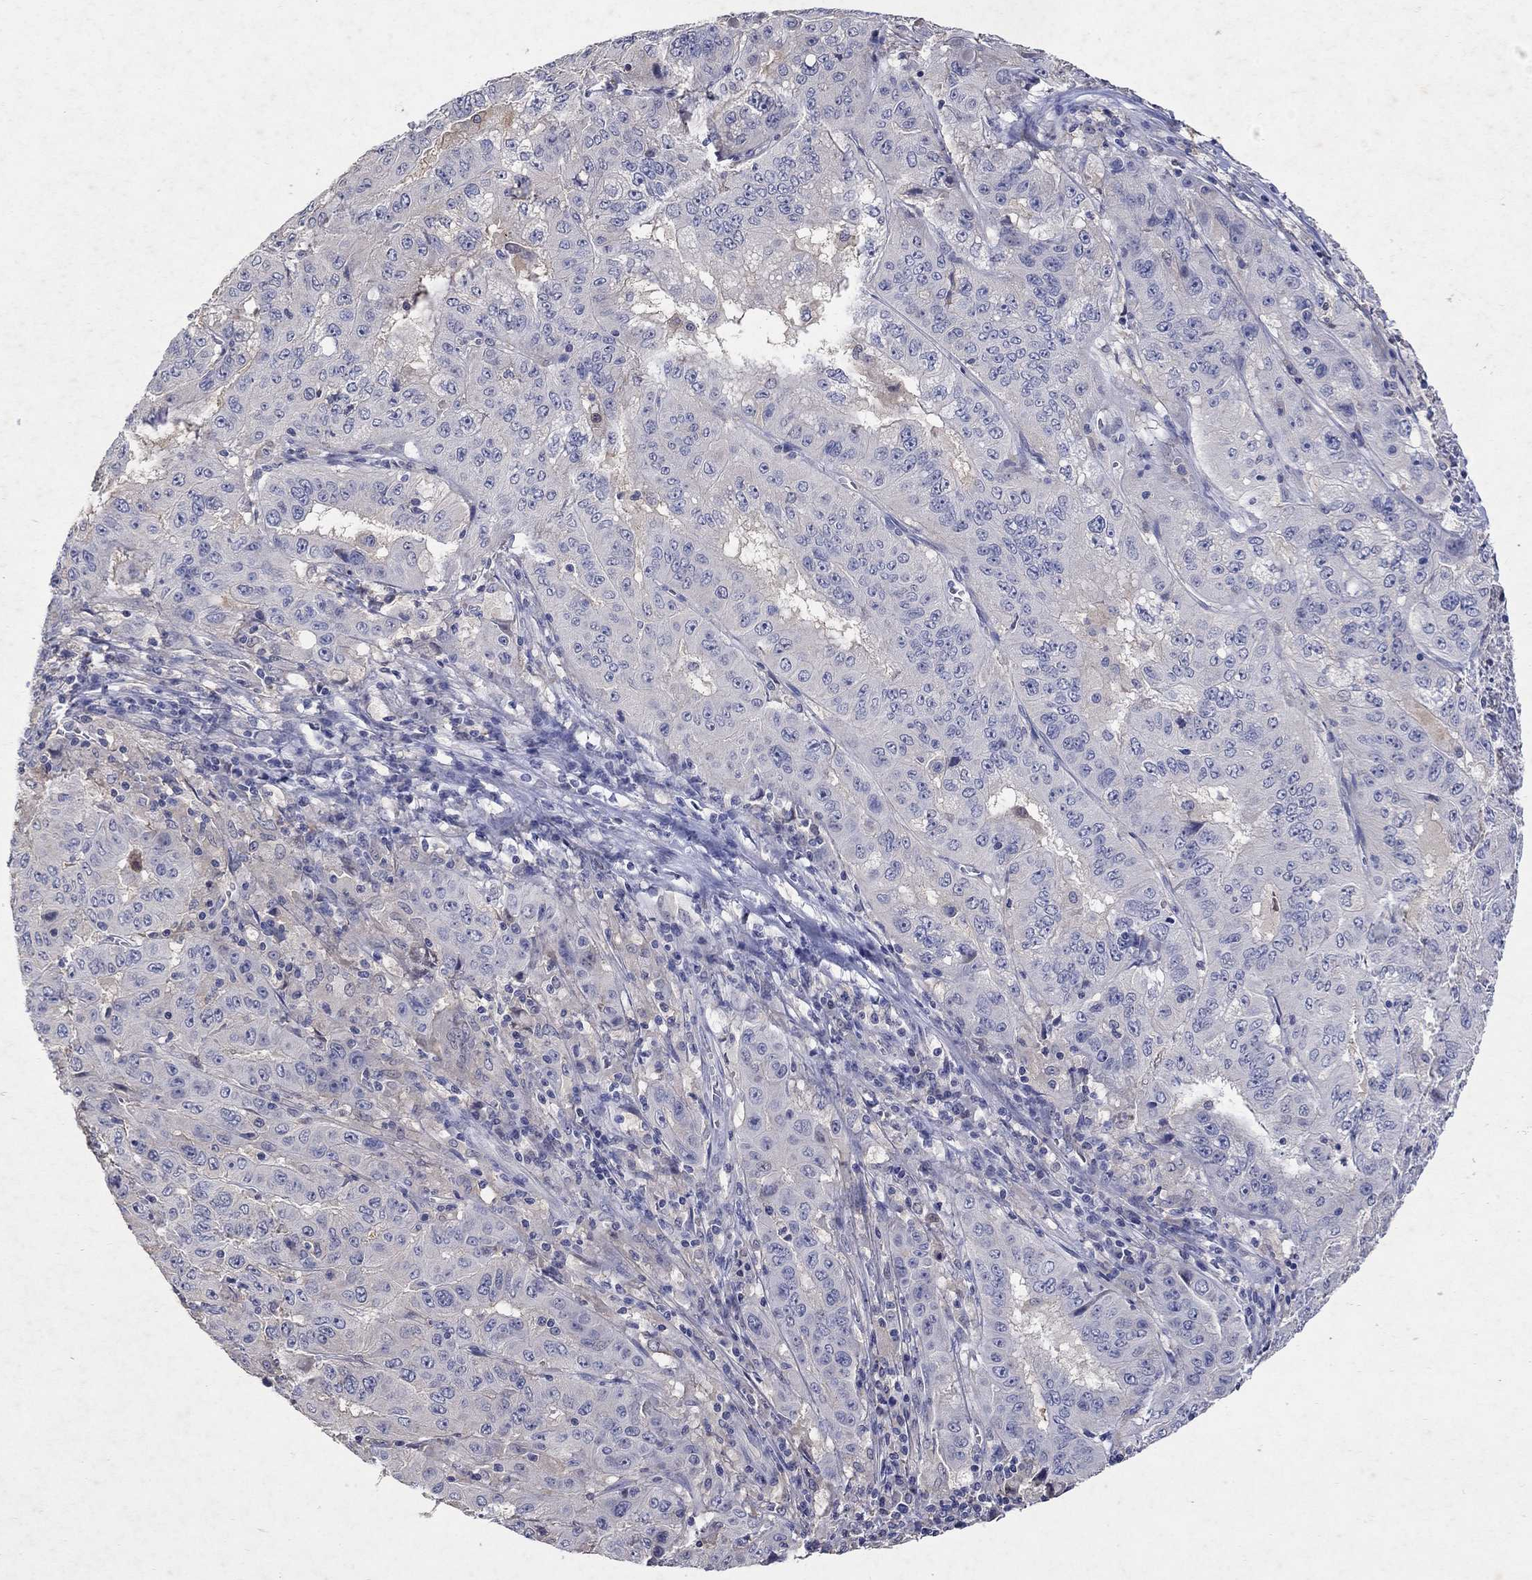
{"staining": {"intensity": "negative", "quantity": "none", "location": "none"}, "tissue": "pancreatic cancer", "cell_type": "Tumor cells", "image_type": "cancer", "snomed": [{"axis": "morphology", "description": "Adenocarcinoma, NOS"}, {"axis": "topography", "description": "Pancreas"}], "caption": "Immunohistochemistry histopathology image of pancreatic adenocarcinoma stained for a protein (brown), which exhibits no positivity in tumor cells. Brightfield microscopy of IHC stained with DAB (3,3'-diaminobenzidine) (brown) and hematoxylin (blue), captured at high magnification.", "gene": "CETN1", "patient": {"sex": "male", "age": 63}}